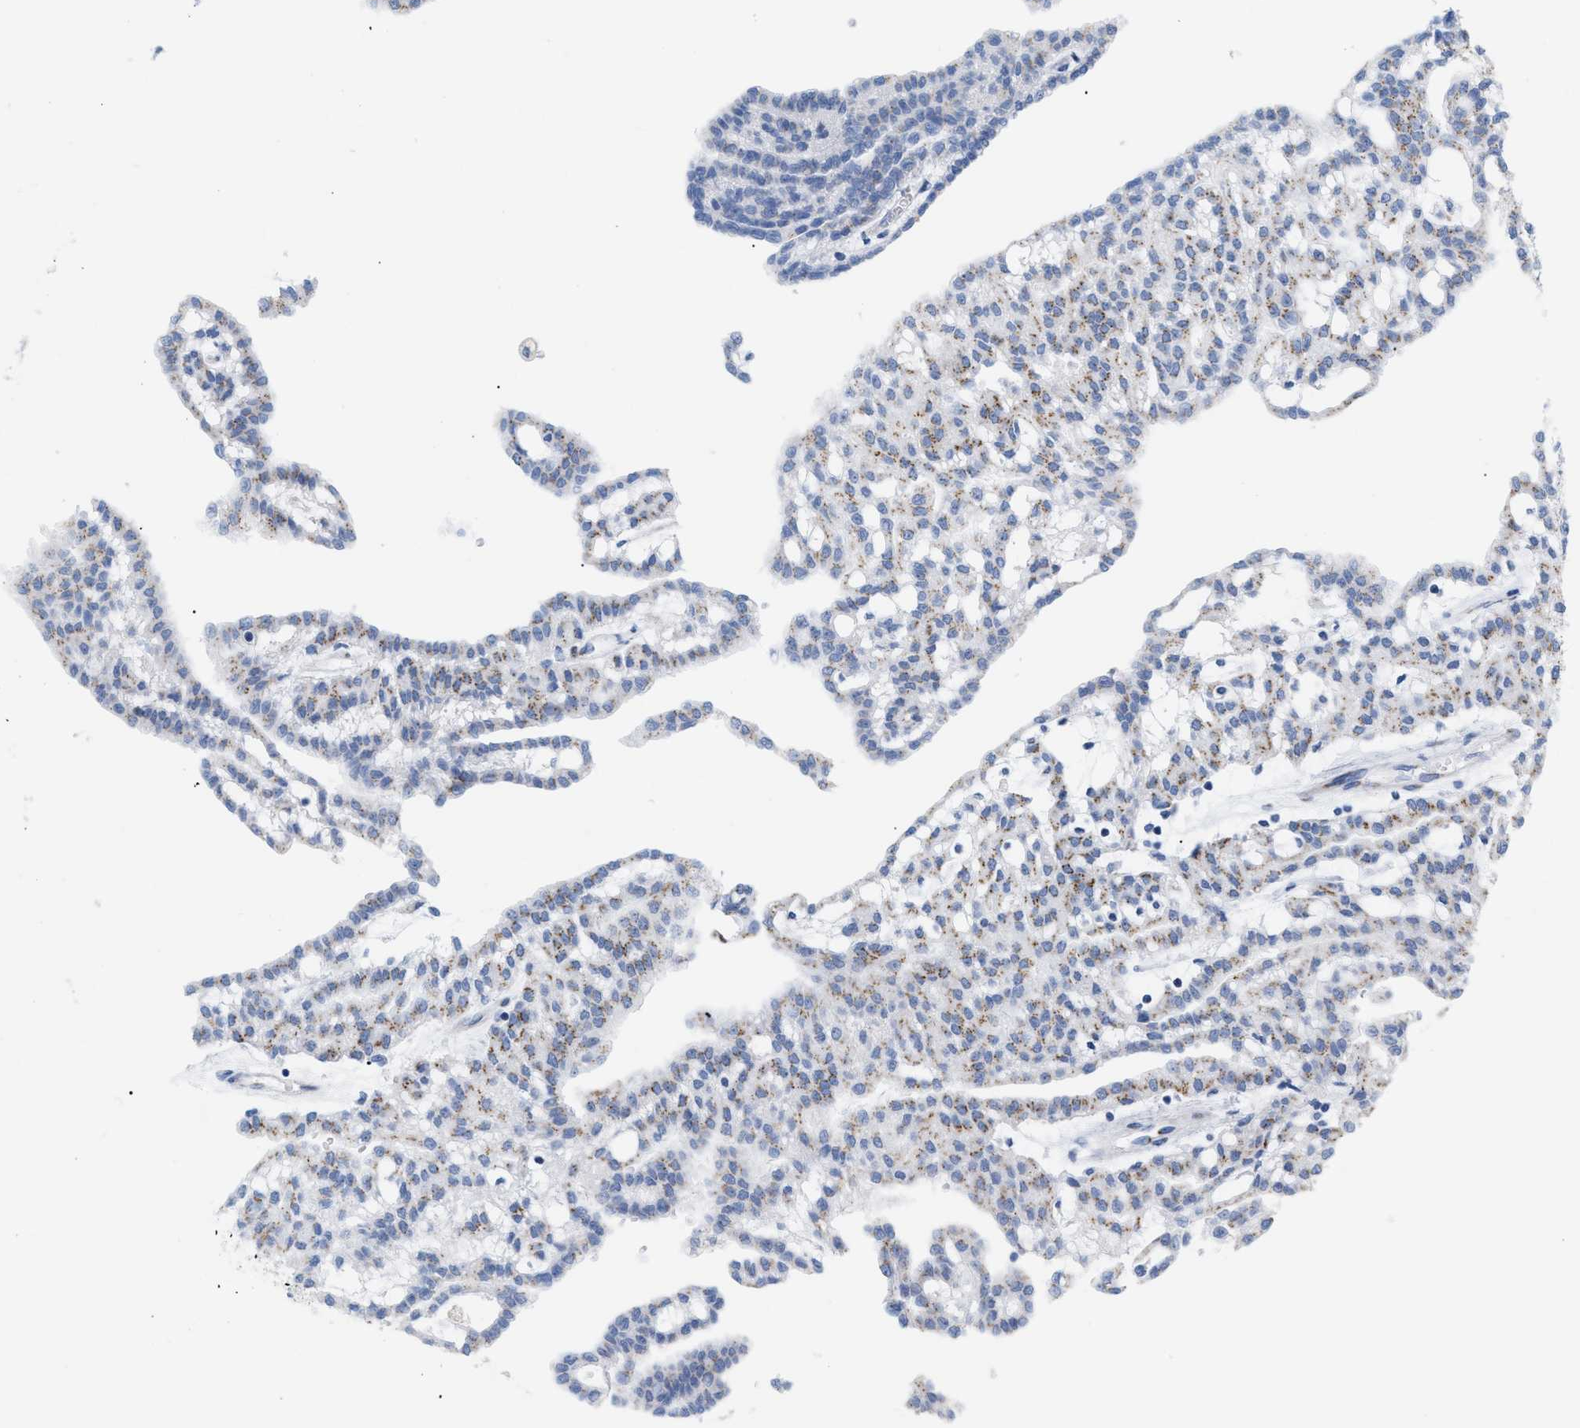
{"staining": {"intensity": "moderate", "quantity": ">75%", "location": "cytoplasmic/membranous"}, "tissue": "renal cancer", "cell_type": "Tumor cells", "image_type": "cancer", "snomed": [{"axis": "morphology", "description": "Adenocarcinoma, NOS"}, {"axis": "topography", "description": "Kidney"}], "caption": "Human renal cancer stained for a protein (brown) displays moderate cytoplasmic/membranous positive staining in about >75% of tumor cells.", "gene": "TMEM17", "patient": {"sex": "male", "age": 63}}